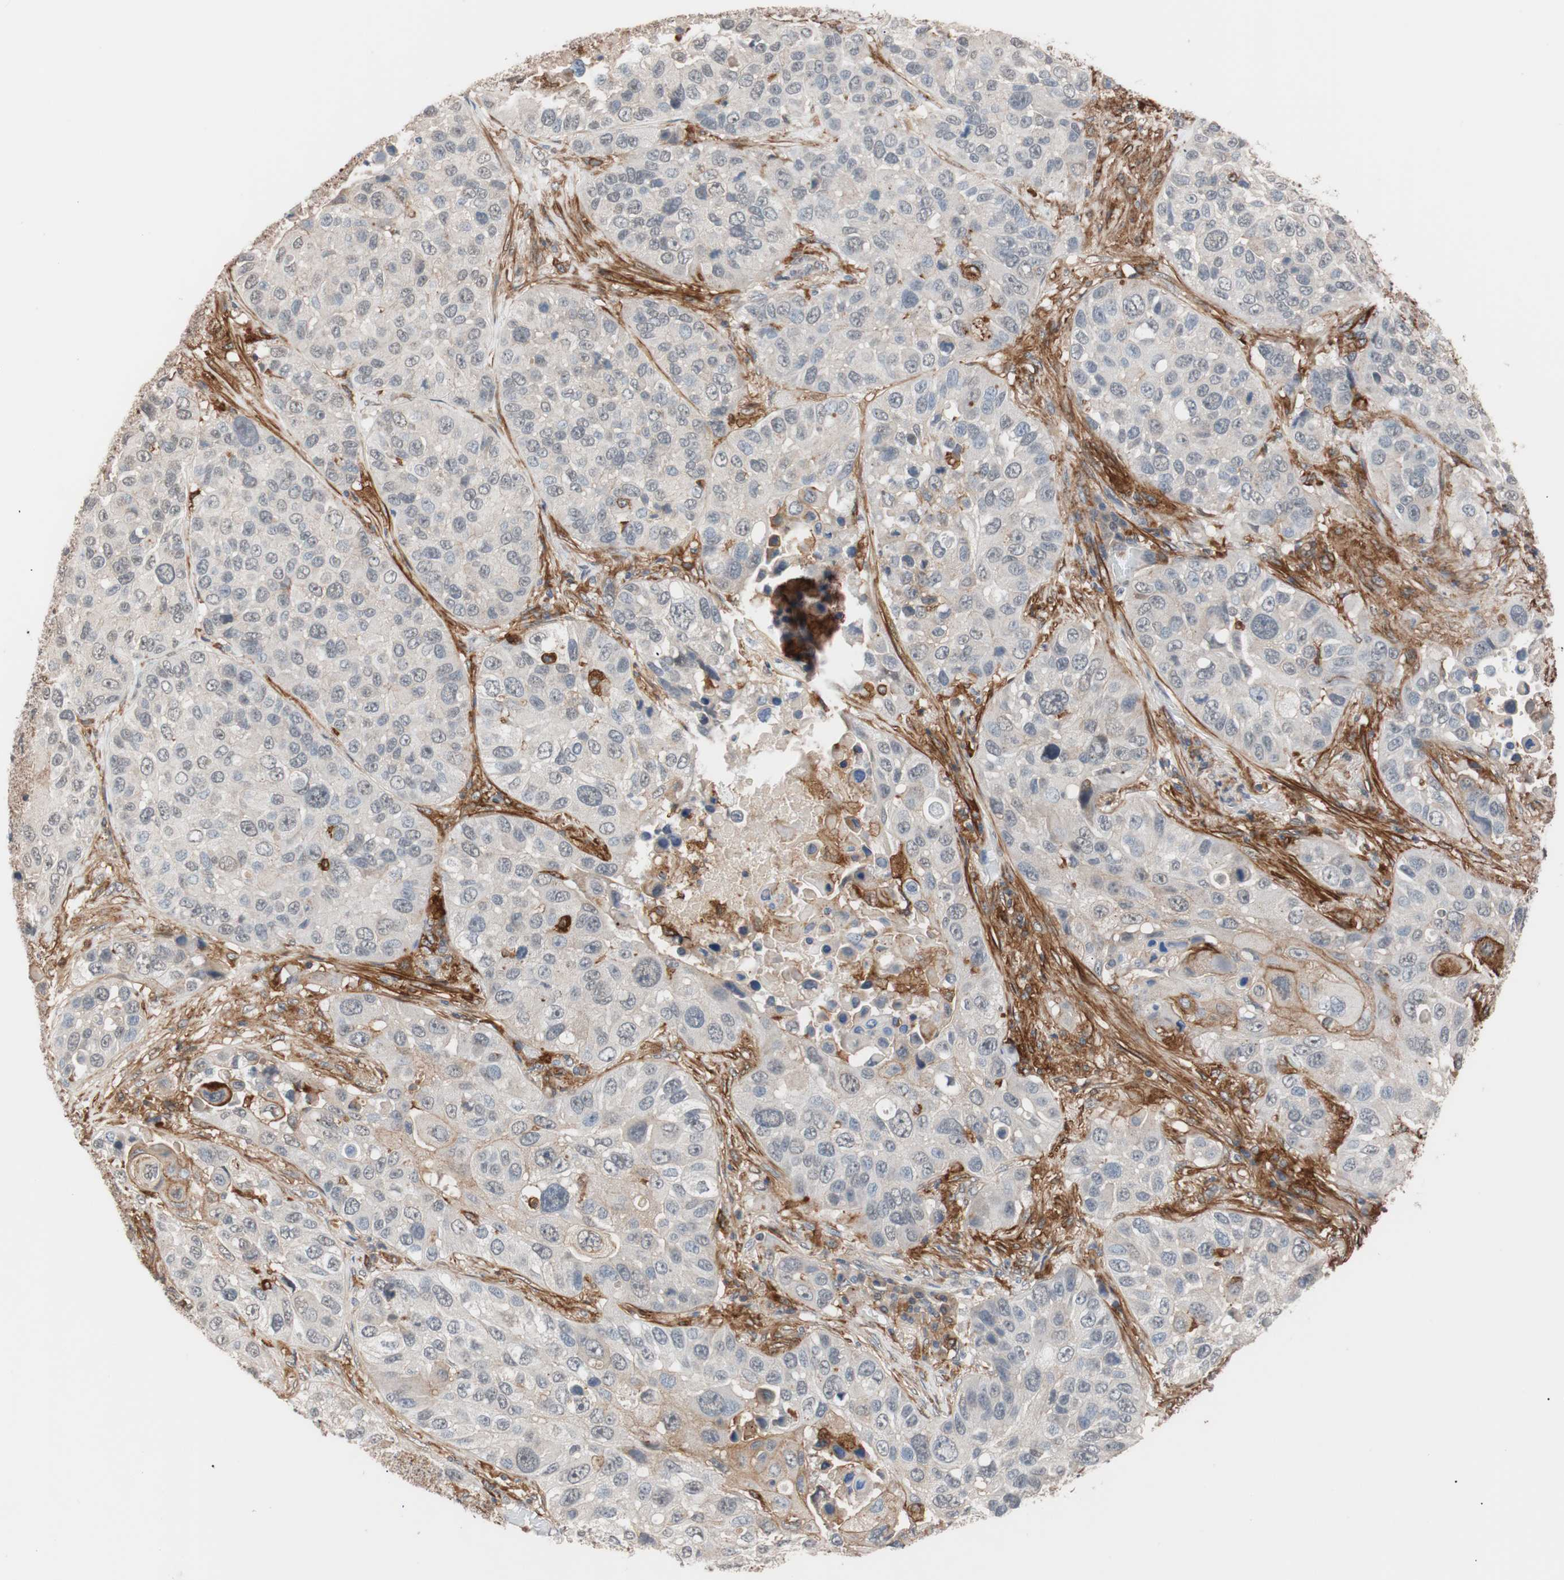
{"staining": {"intensity": "weak", "quantity": "<25%", "location": "cytoplasmic/membranous"}, "tissue": "lung cancer", "cell_type": "Tumor cells", "image_type": "cancer", "snomed": [{"axis": "morphology", "description": "Squamous cell carcinoma, NOS"}, {"axis": "topography", "description": "Lung"}], "caption": "Lung cancer was stained to show a protein in brown. There is no significant staining in tumor cells.", "gene": "LITAF", "patient": {"sex": "male", "age": 57}}